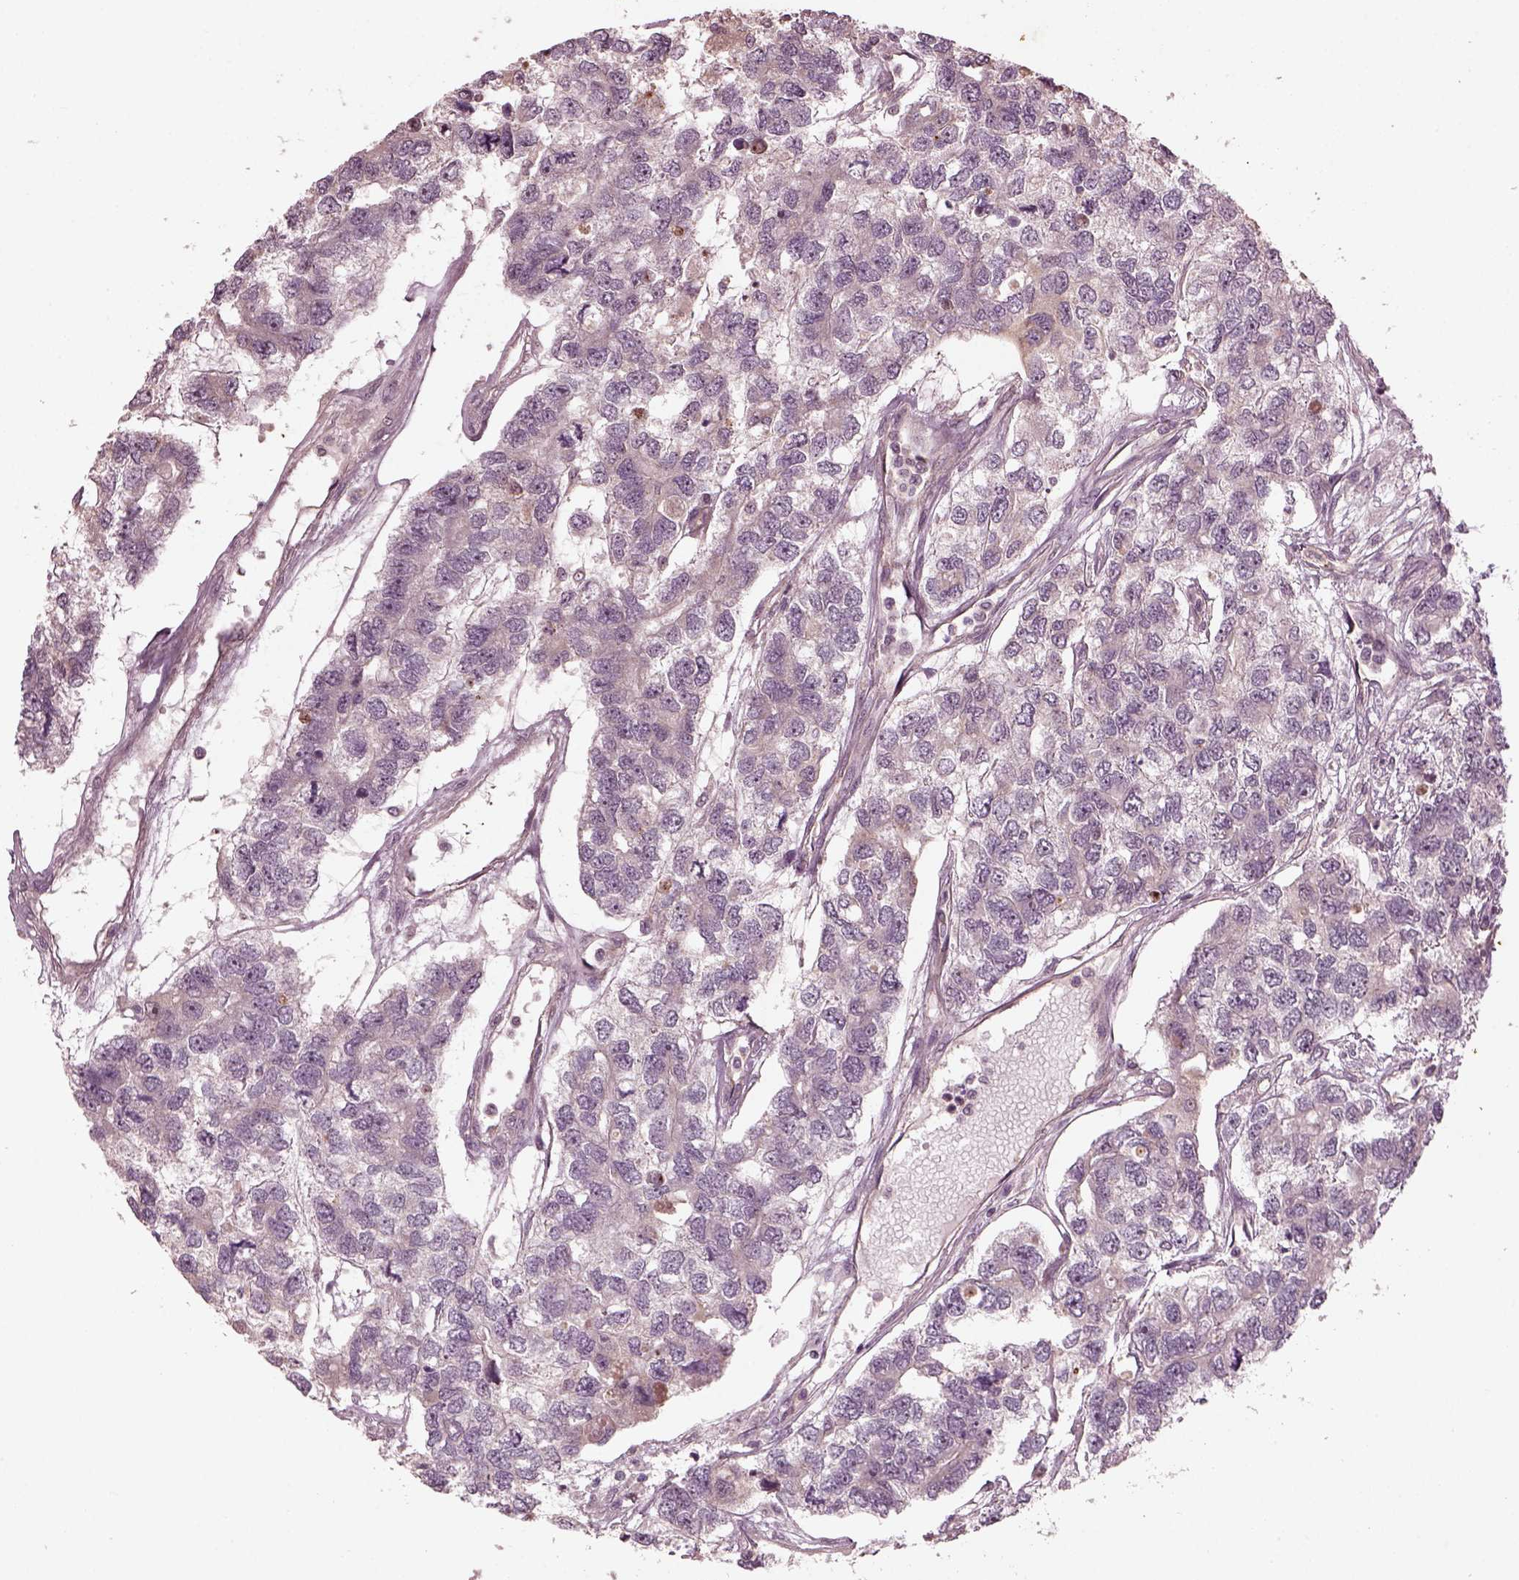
{"staining": {"intensity": "negative", "quantity": "none", "location": "none"}, "tissue": "testis cancer", "cell_type": "Tumor cells", "image_type": "cancer", "snomed": [{"axis": "morphology", "description": "Seminoma, NOS"}, {"axis": "topography", "description": "Testis"}], "caption": "Testis seminoma stained for a protein using IHC demonstrates no expression tumor cells.", "gene": "GNRH1", "patient": {"sex": "male", "age": 52}}